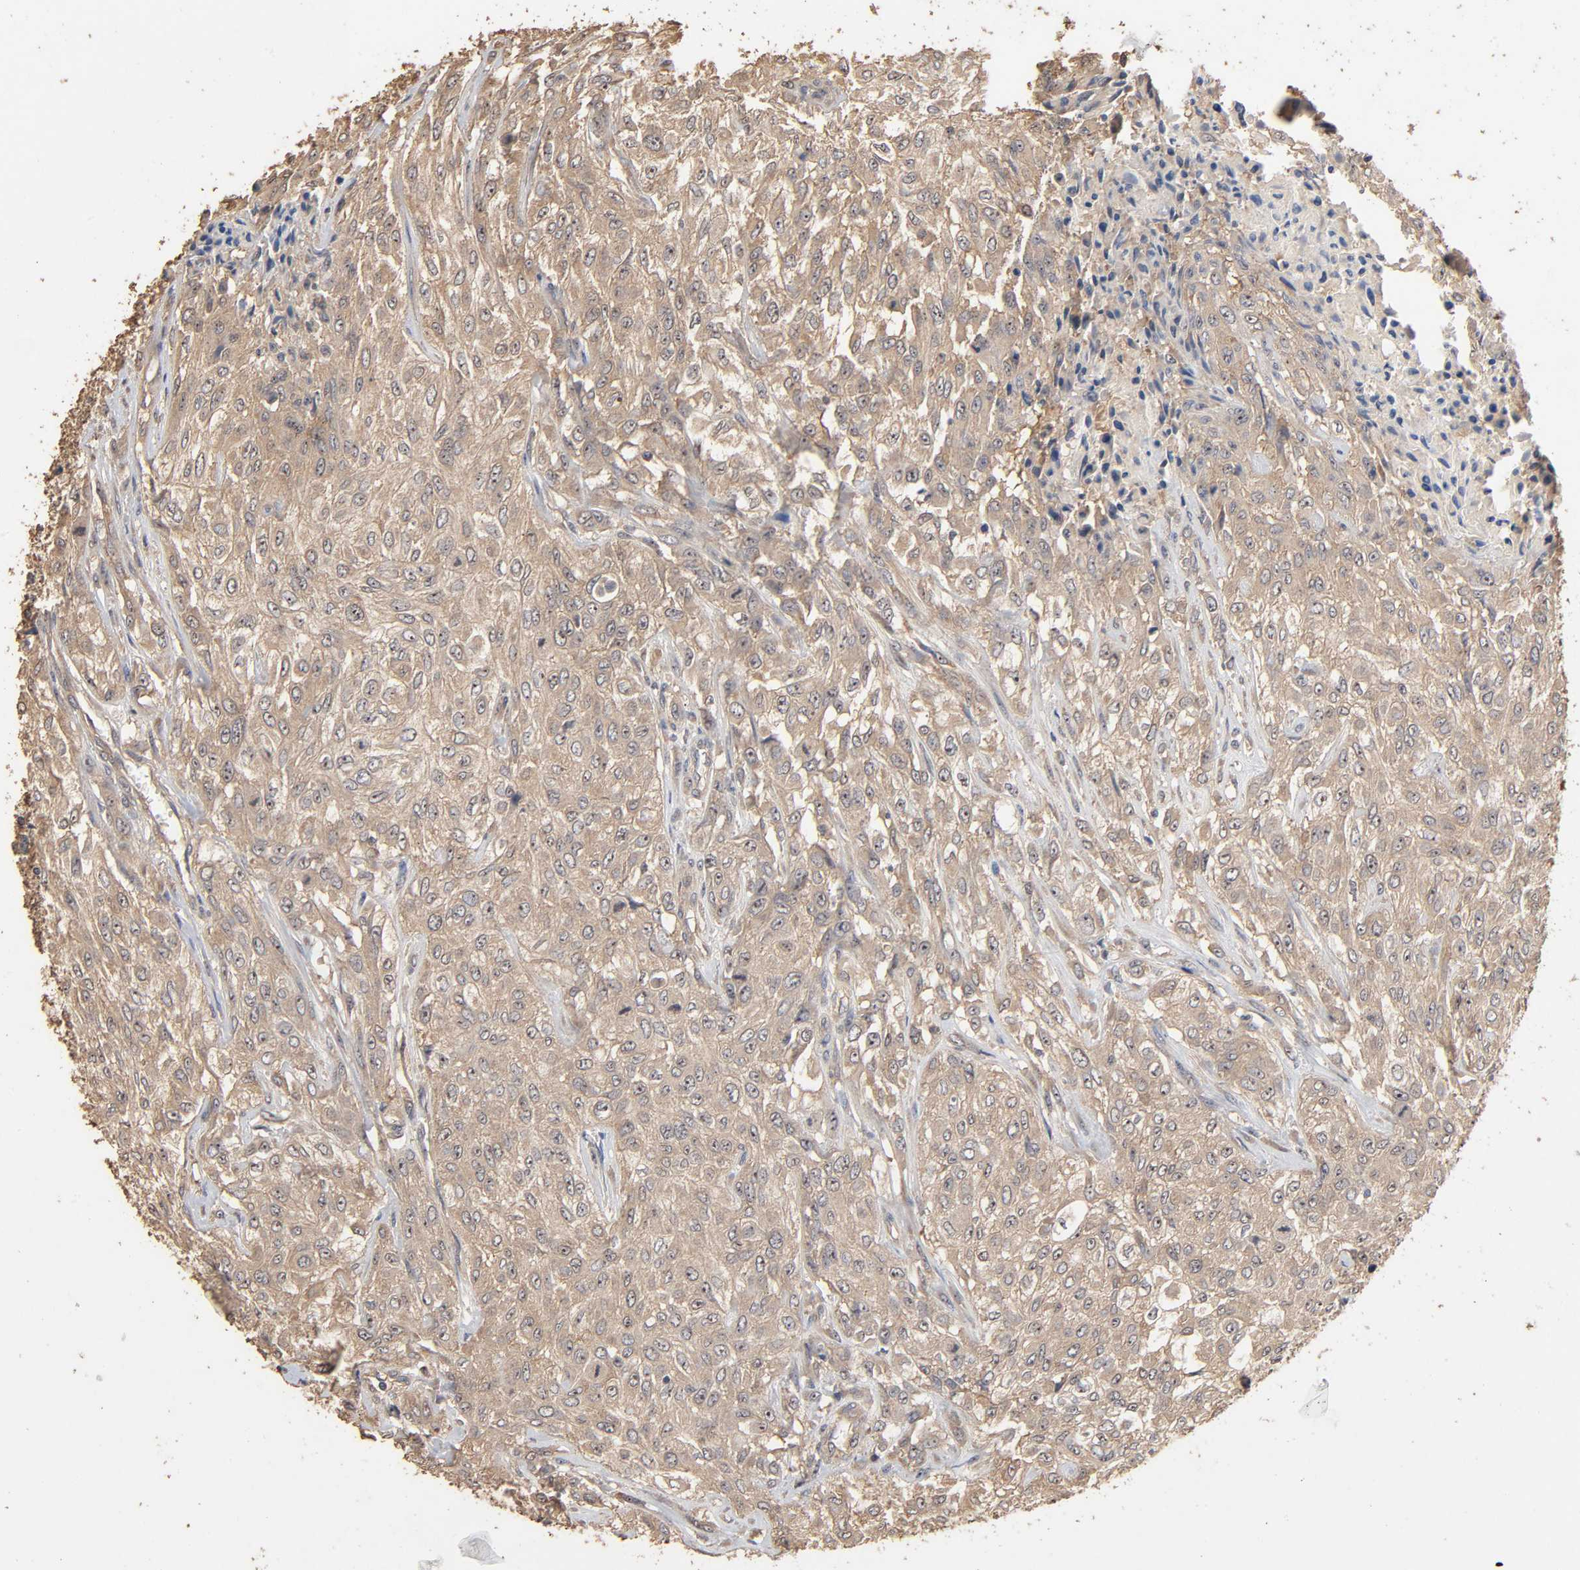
{"staining": {"intensity": "weak", "quantity": ">75%", "location": "cytoplasmic/membranous"}, "tissue": "urothelial cancer", "cell_type": "Tumor cells", "image_type": "cancer", "snomed": [{"axis": "morphology", "description": "Urothelial carcinoma, High grade"}, {"axis": "topography", "description": "Urinary bladder"}], "caption": "DAB (3,3'-diaminobenzidine) immunohistochemical staining of human urothelial carcinoma (high-grade) displays weak cytoplasmic/membranous protein expression in about >75% of tumor cells.", "gene": "ARHGEF7", "patient": {"sex": "male", "age": 57}}